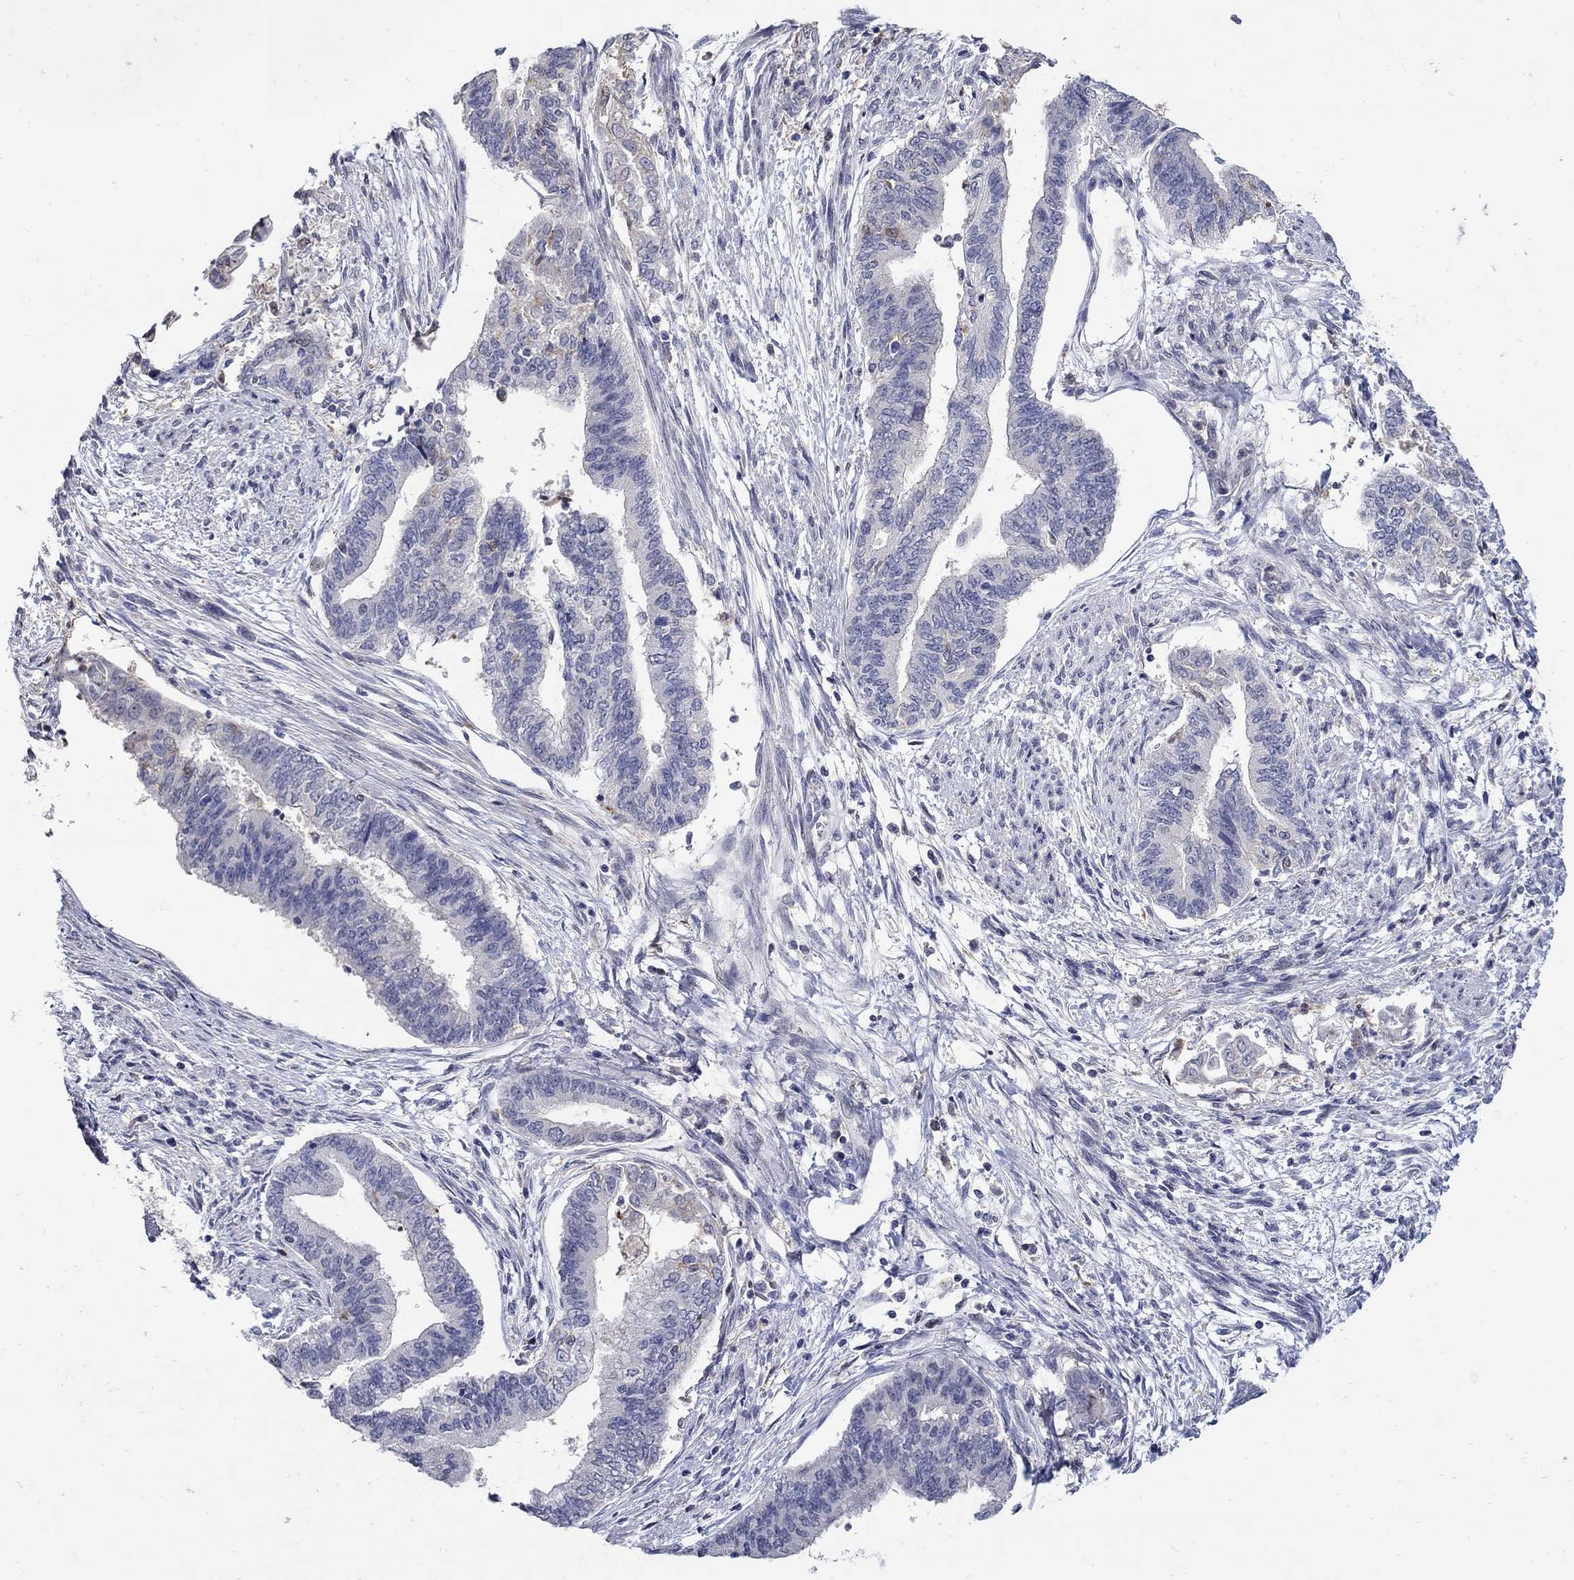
{"staining": {"intensity": "negative", "quantity": "none", "location": "none"}, "tissue": "endometrial cancer", "cell_type": "Tumor cells", "image_type": "cancer", "snomed": [{"axis": "morphology", "description": "Adenocarcinoma, NOS"}, {"axis": "topography", "description": "Endometrium"}], "caption": "DAB (3,3'-diaminobenzidine) immunohistochemical staining of endometrial adenocarcinoma reveals no significant expression in tumor cells.", "gene": "CETN1", "patient": {"sex": "female", "age": 65}}